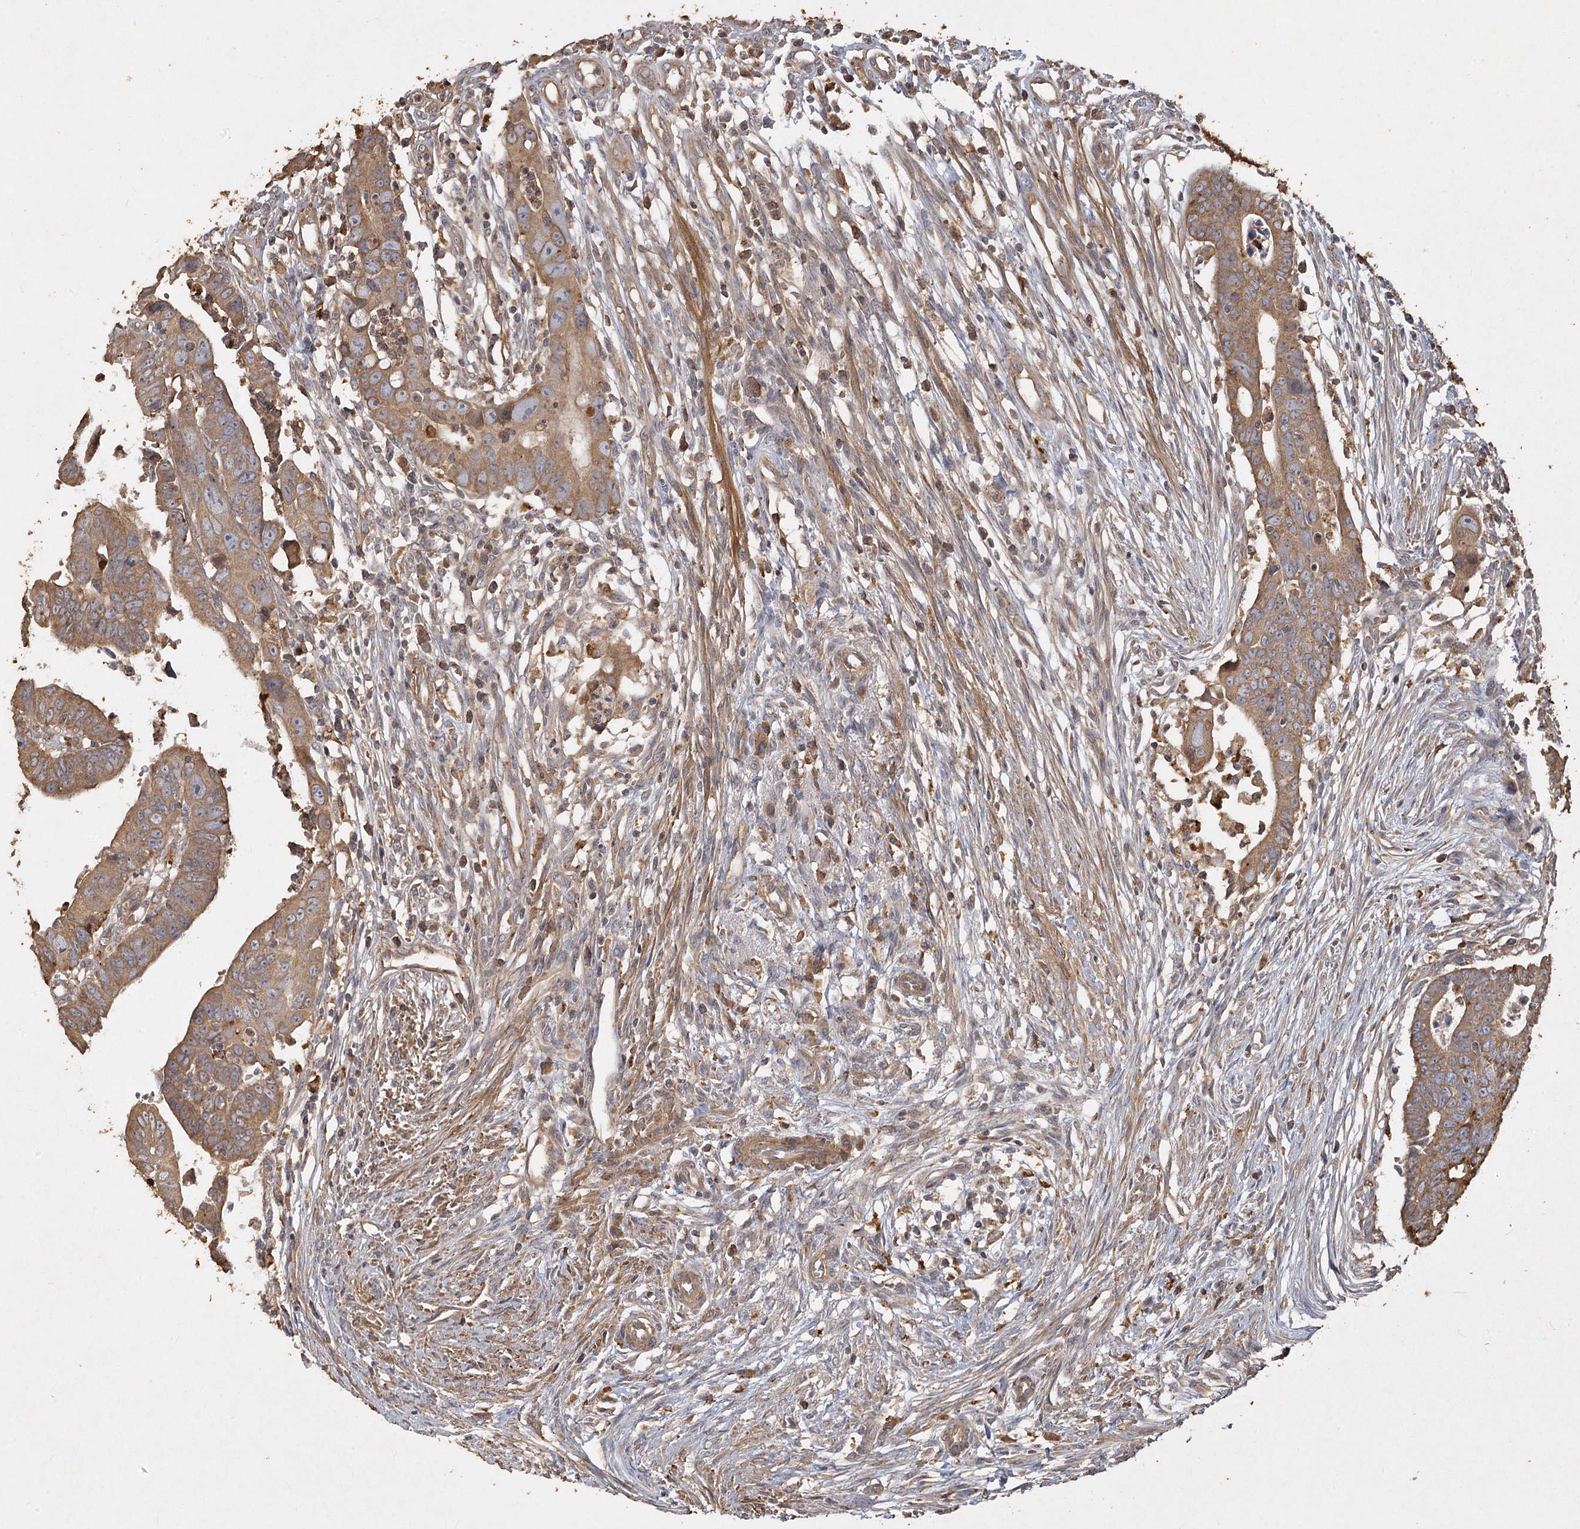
{"staining": {"intensity": "moderate", "quantity": ">75%", "location": "cytoplasmic/membranous"}, "tissue": "colorectal cancer", "cell_type": "Tumor cells", "image_type": "cancer", "snomed": [{"axis": "morphology", "description": "Adenocarcinoma, NOS"}, {"axis": "topography", "description": "Rectum"}], "caption": "A brown stain labels moderate cytoplasmic/membranous staining of a protein in human colorectal cancer tumor cells.", "gene": "PIK3C2A", "patient": {"sex": "female", "age": 65}}